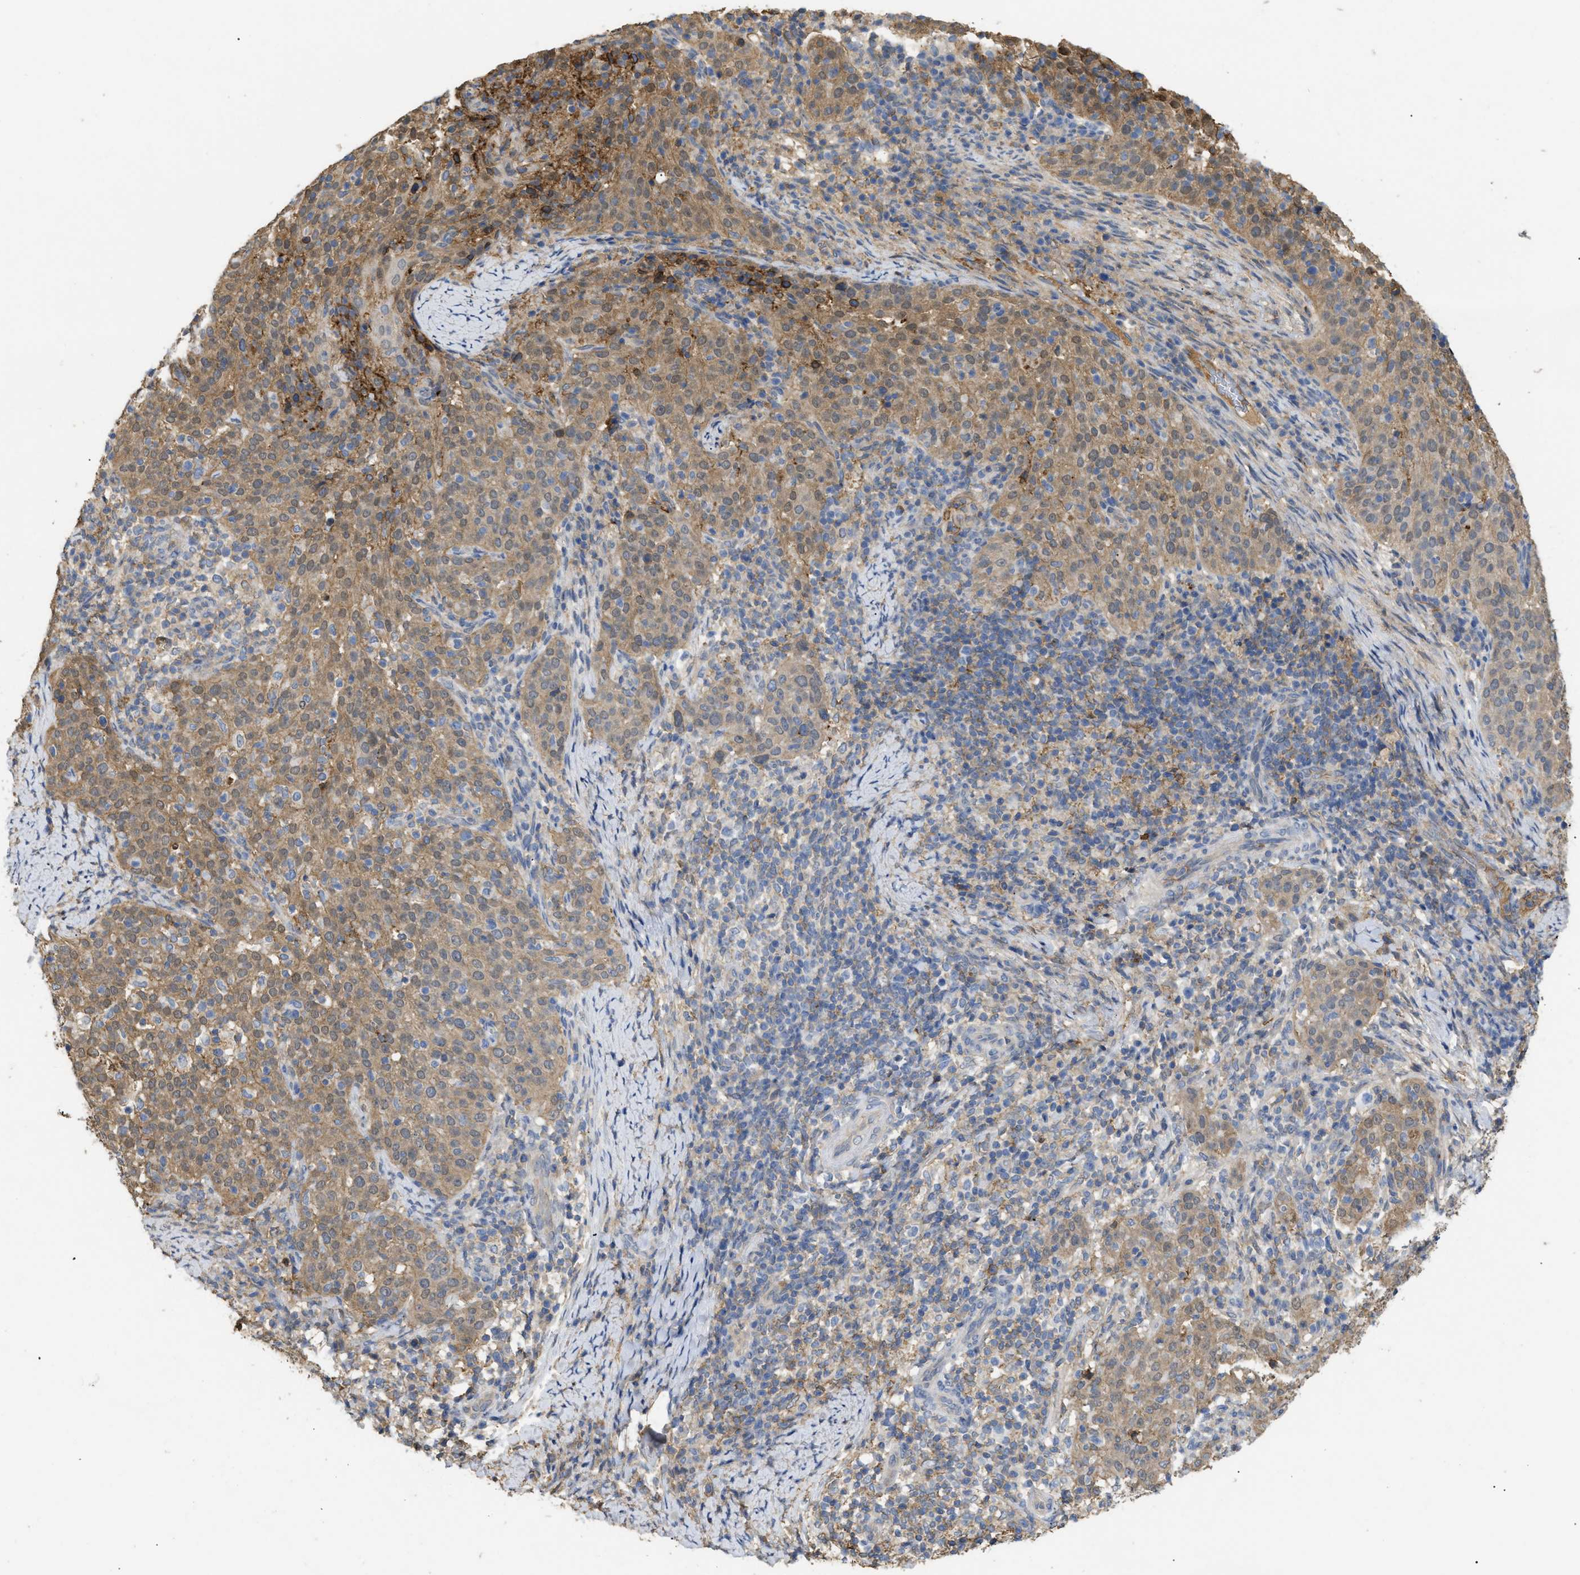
{"staining": {"intensity": "moderate", "quantity": ">75%", "location": "cytoplasmic/membranous"}, "tissue": "cervical cancer", "cell_type": "Tumor cells", "image_type": "cancer", "snomed": [{"axis": "morphology", "description": "Squamous cell carcinoma, NOS"}, {"axis": "topography", "description": "Cervix"}], "caption": "IHC (DAB) staining of human squamous cell carcinoma (cervical) shows moderate cytoplasmic/membranous protein staining in approximately >75% of tumor cells.", "gene": "ANXA4", "patient": {"sex": "female", "age": 51}}